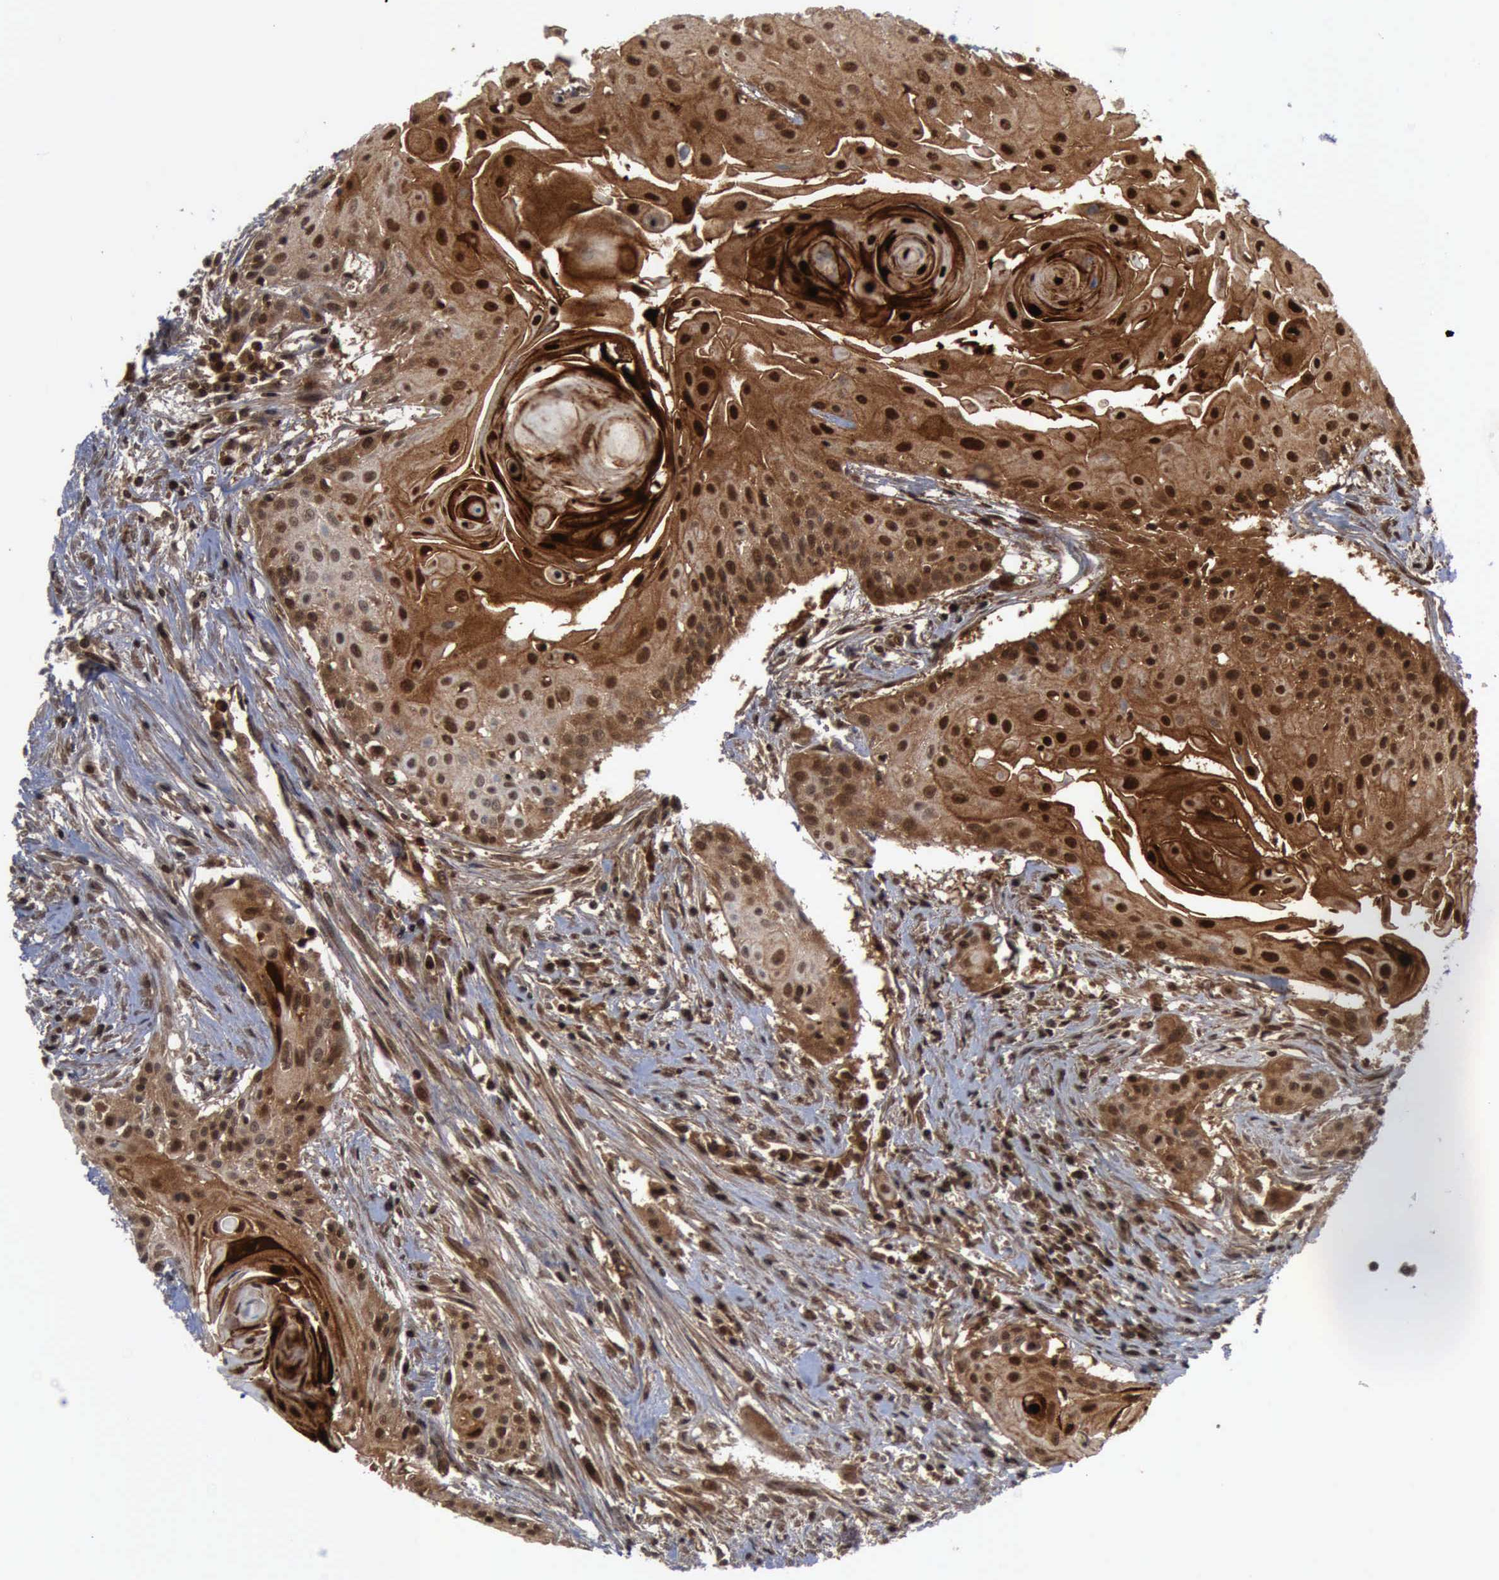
{"staining": {"intensity": "strong", "quantity": ">75%", "location": "cytoplasmic/membranous"}, "tissue": "head and neck cancer", "cell_type": "Tumor cells", "image_type": "cancer", "snomed": [{"axis": "morphology", "description": "Squamous cell carcinoma, NOS"}, {"axis": "morphology", "description": "Squamous cell carcinoma, metastatic, NOS"}, {"axis": "topography", "description": "Lymph node"}, {"axis": "topography", "description": "Salivary gland"}, {"axis": "topography", "description": "Head-Neck"}], "caption": "The image shows a brown stain indicating the presence of a protein in the cytoplasmic/membranous of tumor cells in squamous cell carcinoma (head and neck).", "gene": "CSTA", "patient": {"sex": "female", "age": 74}}